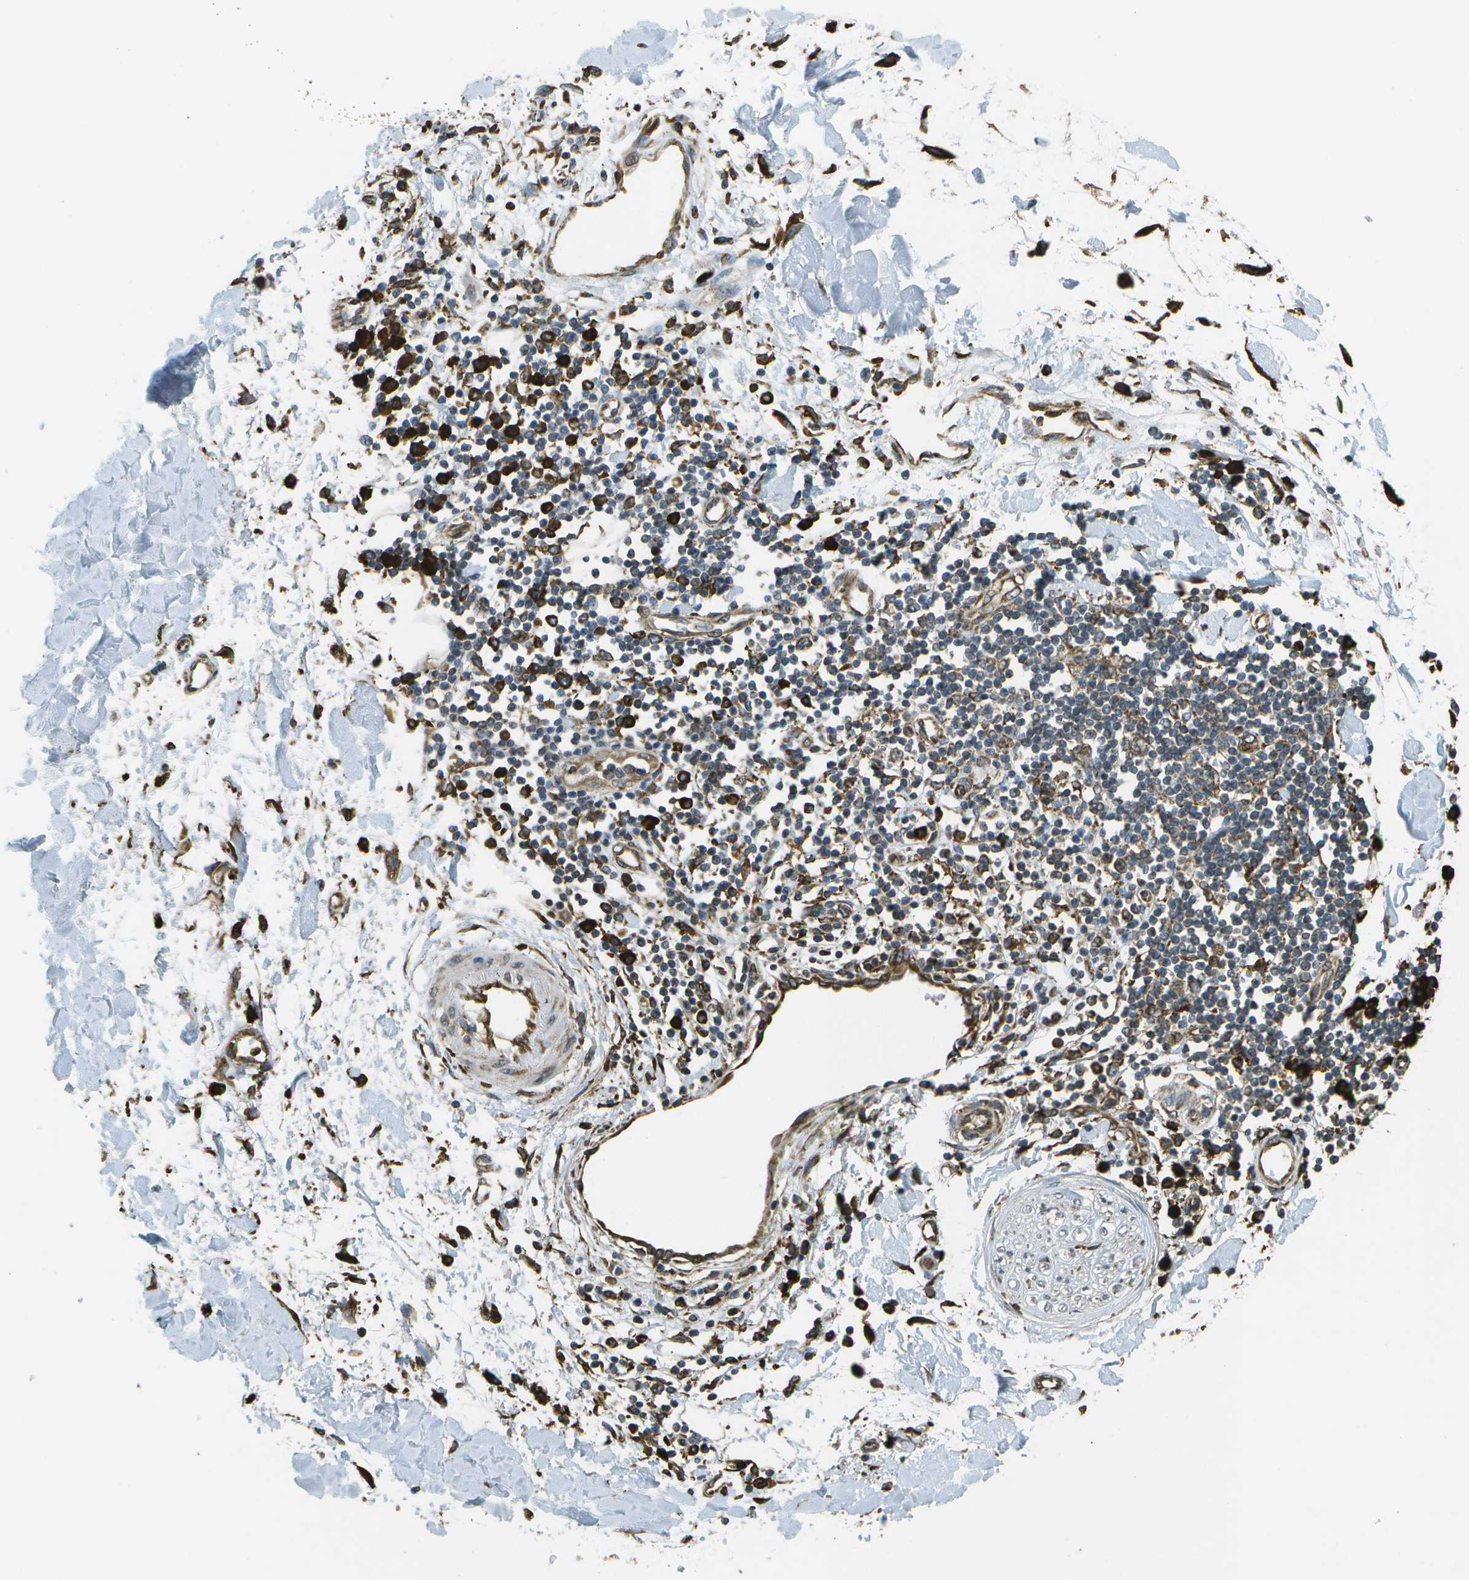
{"staining": {"intensity": "moderate", "quantity": ">75%", "location": "cytoplasmic/membranous"}, "tissue": "adipose tissue", "cell_type": "Adipocytes", "image_type": "normal", "snomed": [{"axis": "morphology", "description": "Squamous cell carcinoma, NOS"}, {"axis": "topography", "description": "Skin"}], "caption": "Immunohistochemistry (IHC) image of normal human adipose tissue stained for a protein (brown), which displays medium levels of moderate cytoplasmic/membranous expression in about >75% of adipocytes.", "gene": "PDIA4", "patient": {"sex": "male", "age": 83}}